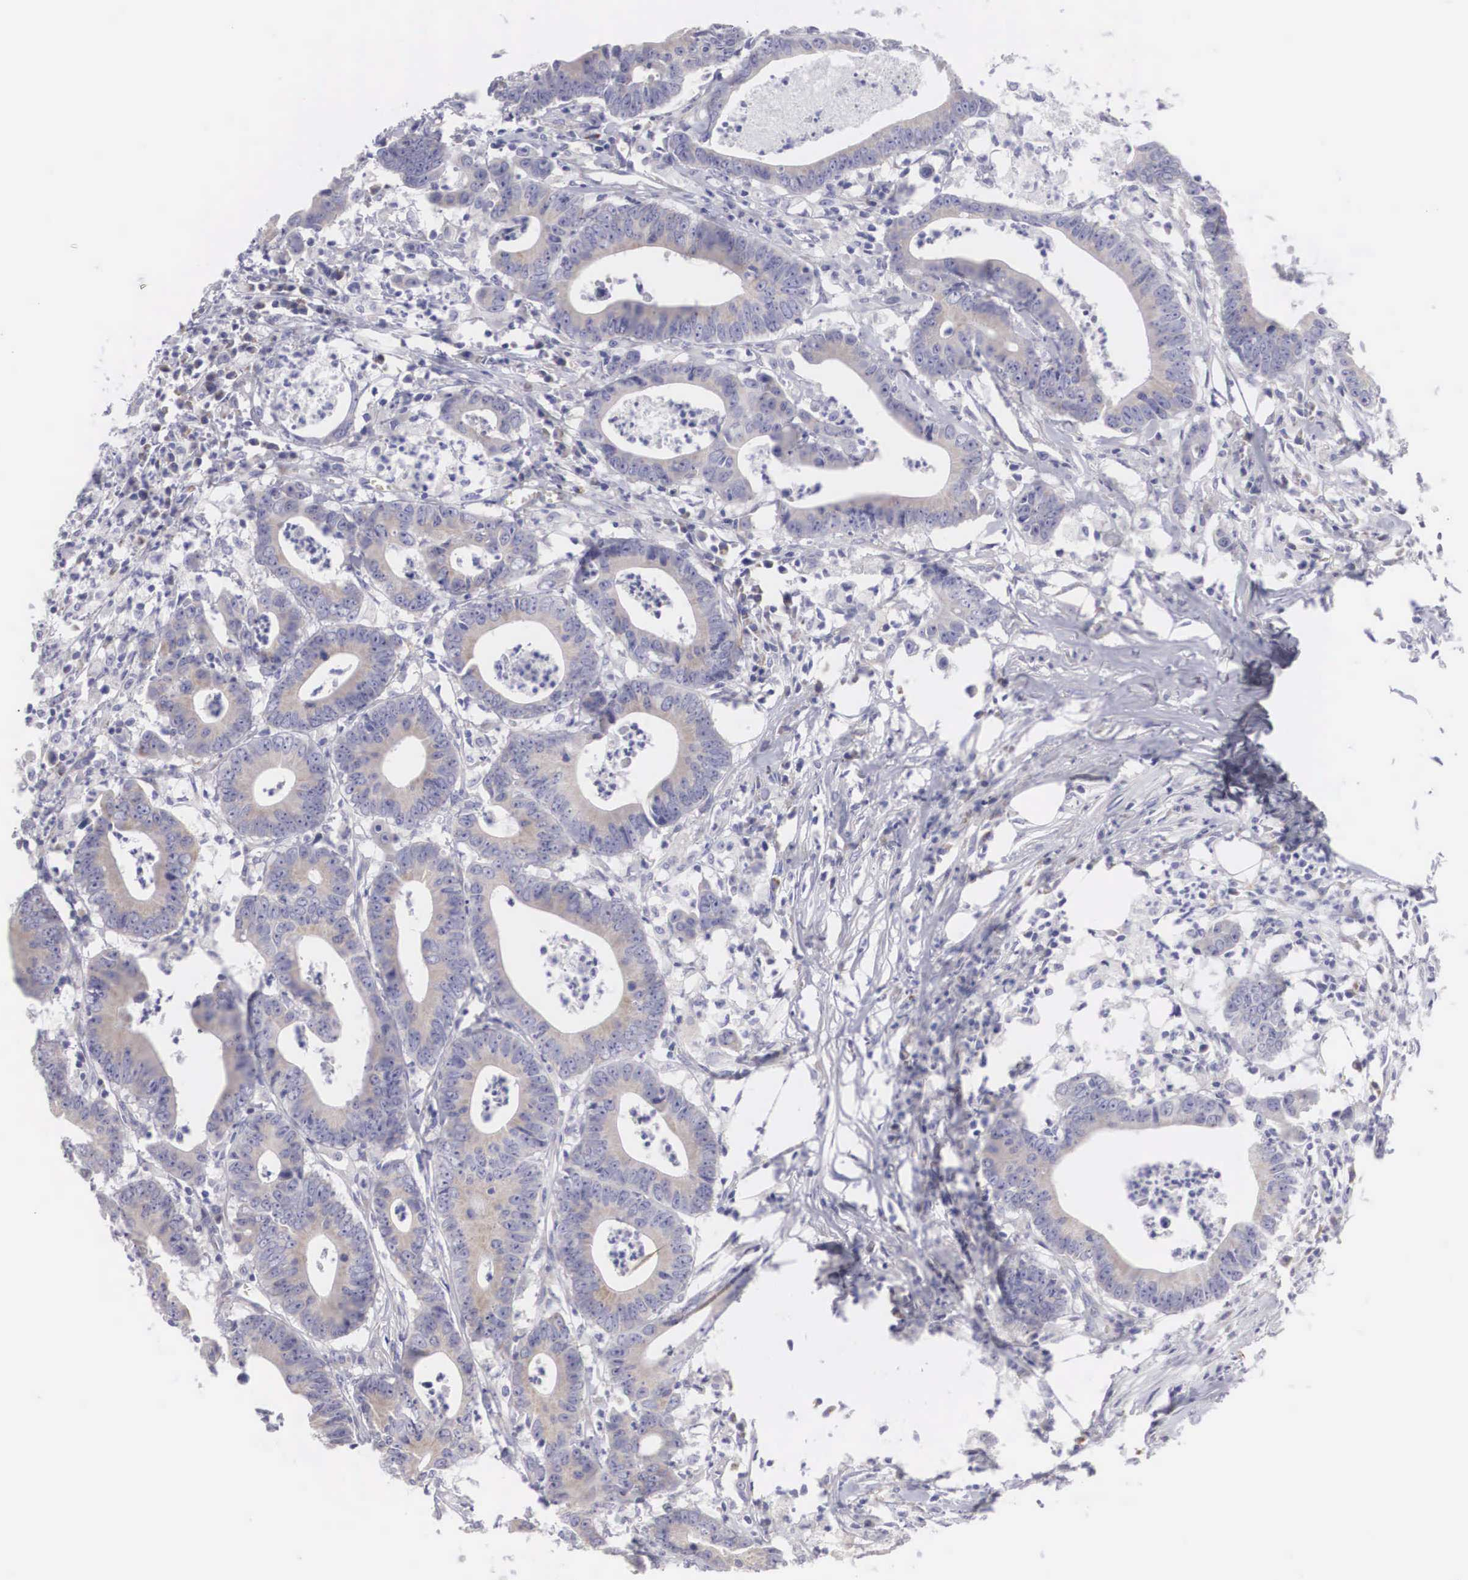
{"staining": {"intensity": "weak", "quantity": ">75%", "location": "cytoplasmic/membranous"}, "tissue": "colorectal cancer", "cell_type": "Tumor cells", "image_type": "cancer", "snomed": [{"axis": "morphology", "description": "Adenocarcinoma, NOS"}, {"axis": "topography", "description": "Colon"}], "caption": "Immunohistochemistry (IHC) (DAB (3,3'-diaminobenzidine)) staining of human colorectal cancer (adenocarcinoma) displays weak cytoplasmic/membranous protein positivity in approximately >75% of tumor cells. The protein of interest is stained brown, and the nuclei are stained in blue (DAB IHC with brightfield microscopy, high magnification).", "gene": "ARMCX3", "patient": {"sex": "male", "age": 55}}